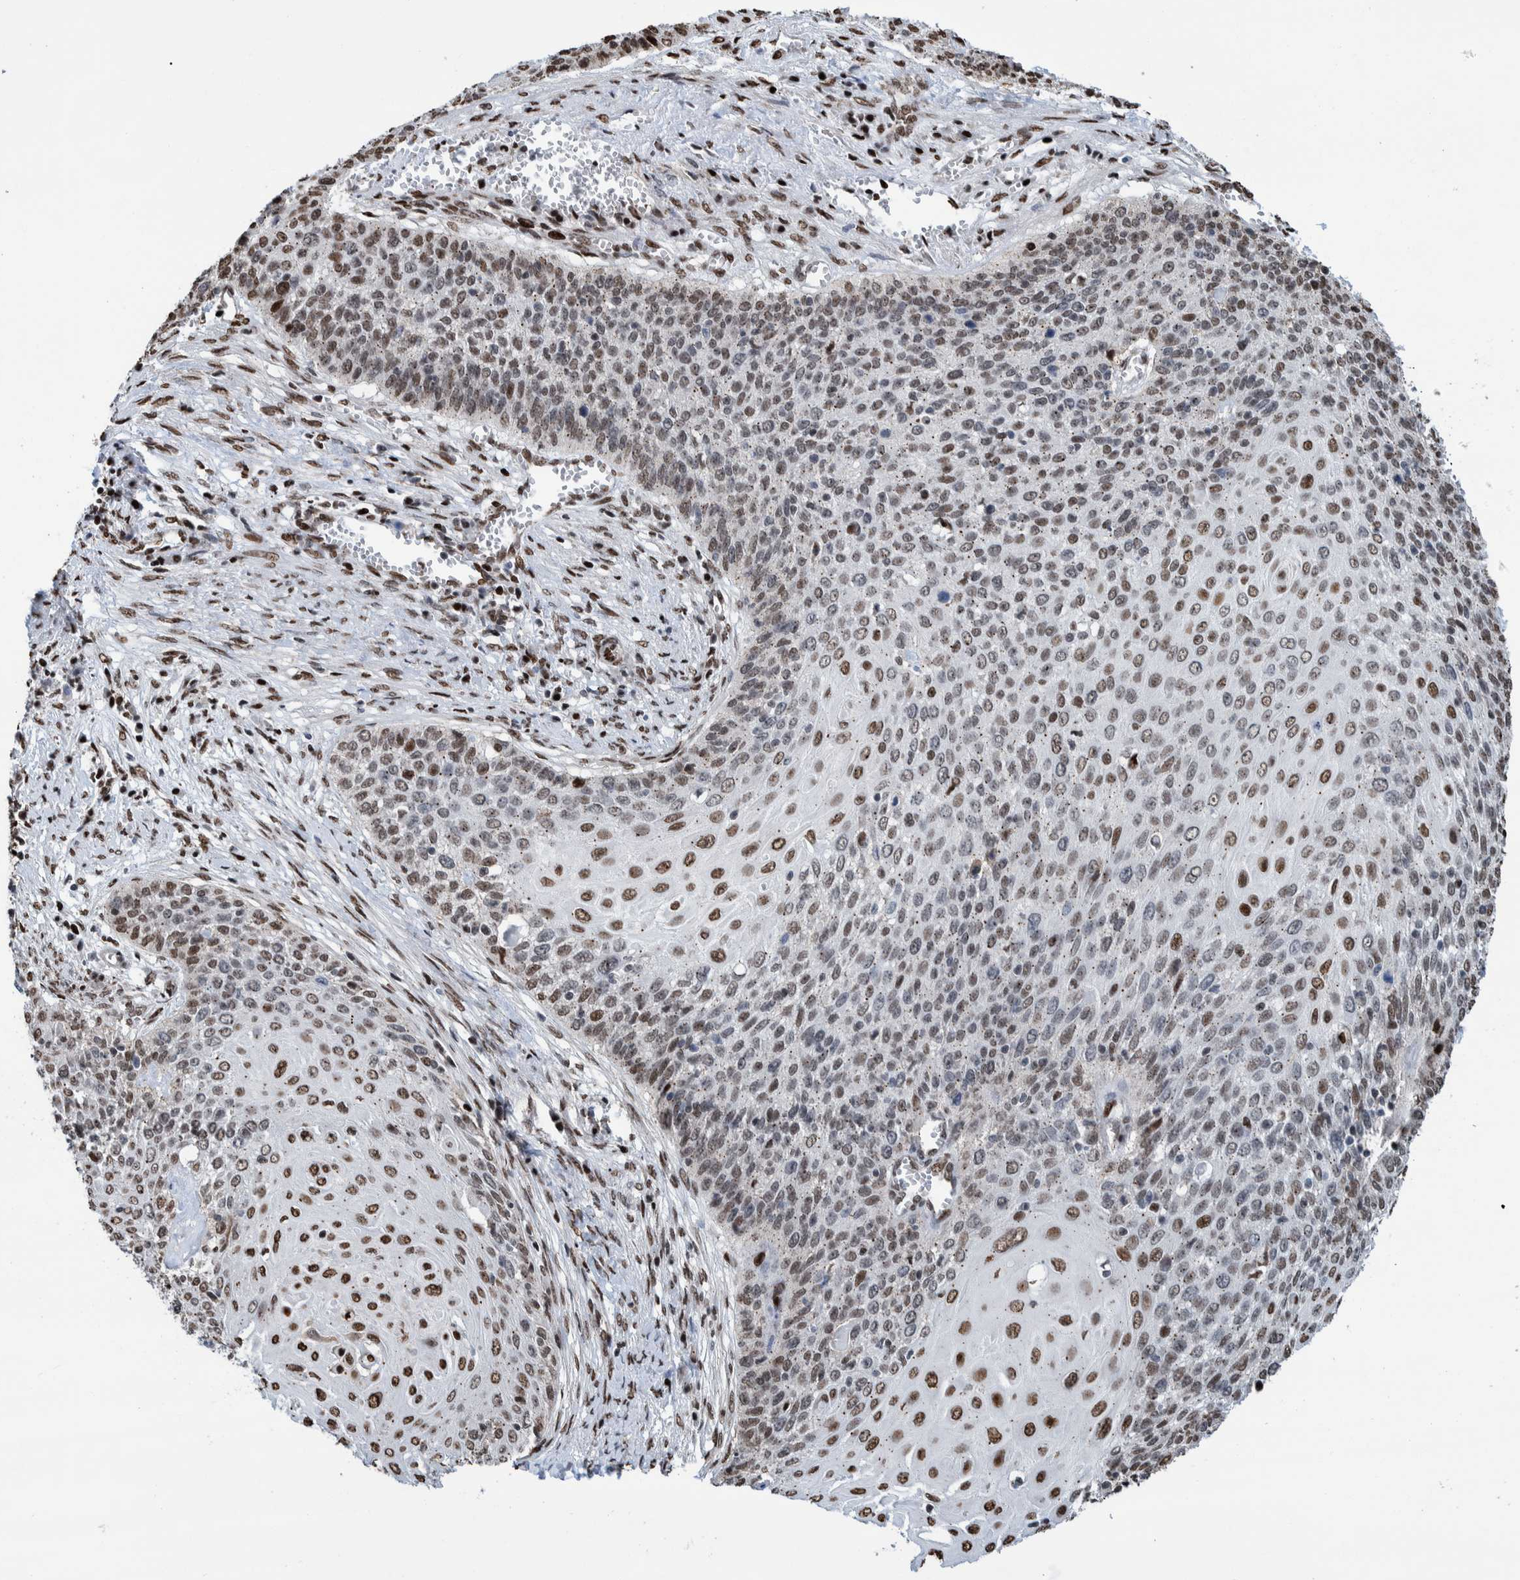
{"staining": {"intensity": "strong", "quantity": "25%-75%", "location": "nuclear"}, "tissue": "cervical cancer", "cell_type": "Tumor cells", "image_type": "cancer", "snomed": [{"axis": "morphology", "description": "Squamous cell carcinoma, NOS"}, {"axis": "topography", "description": "Cervix"}], "caption": "A brown stain highlights strong nuclear expression of a protein in cervical cancer tumor cells.", "gene": "HEATR9", "patient": {"sex": "female", "age": 39}}